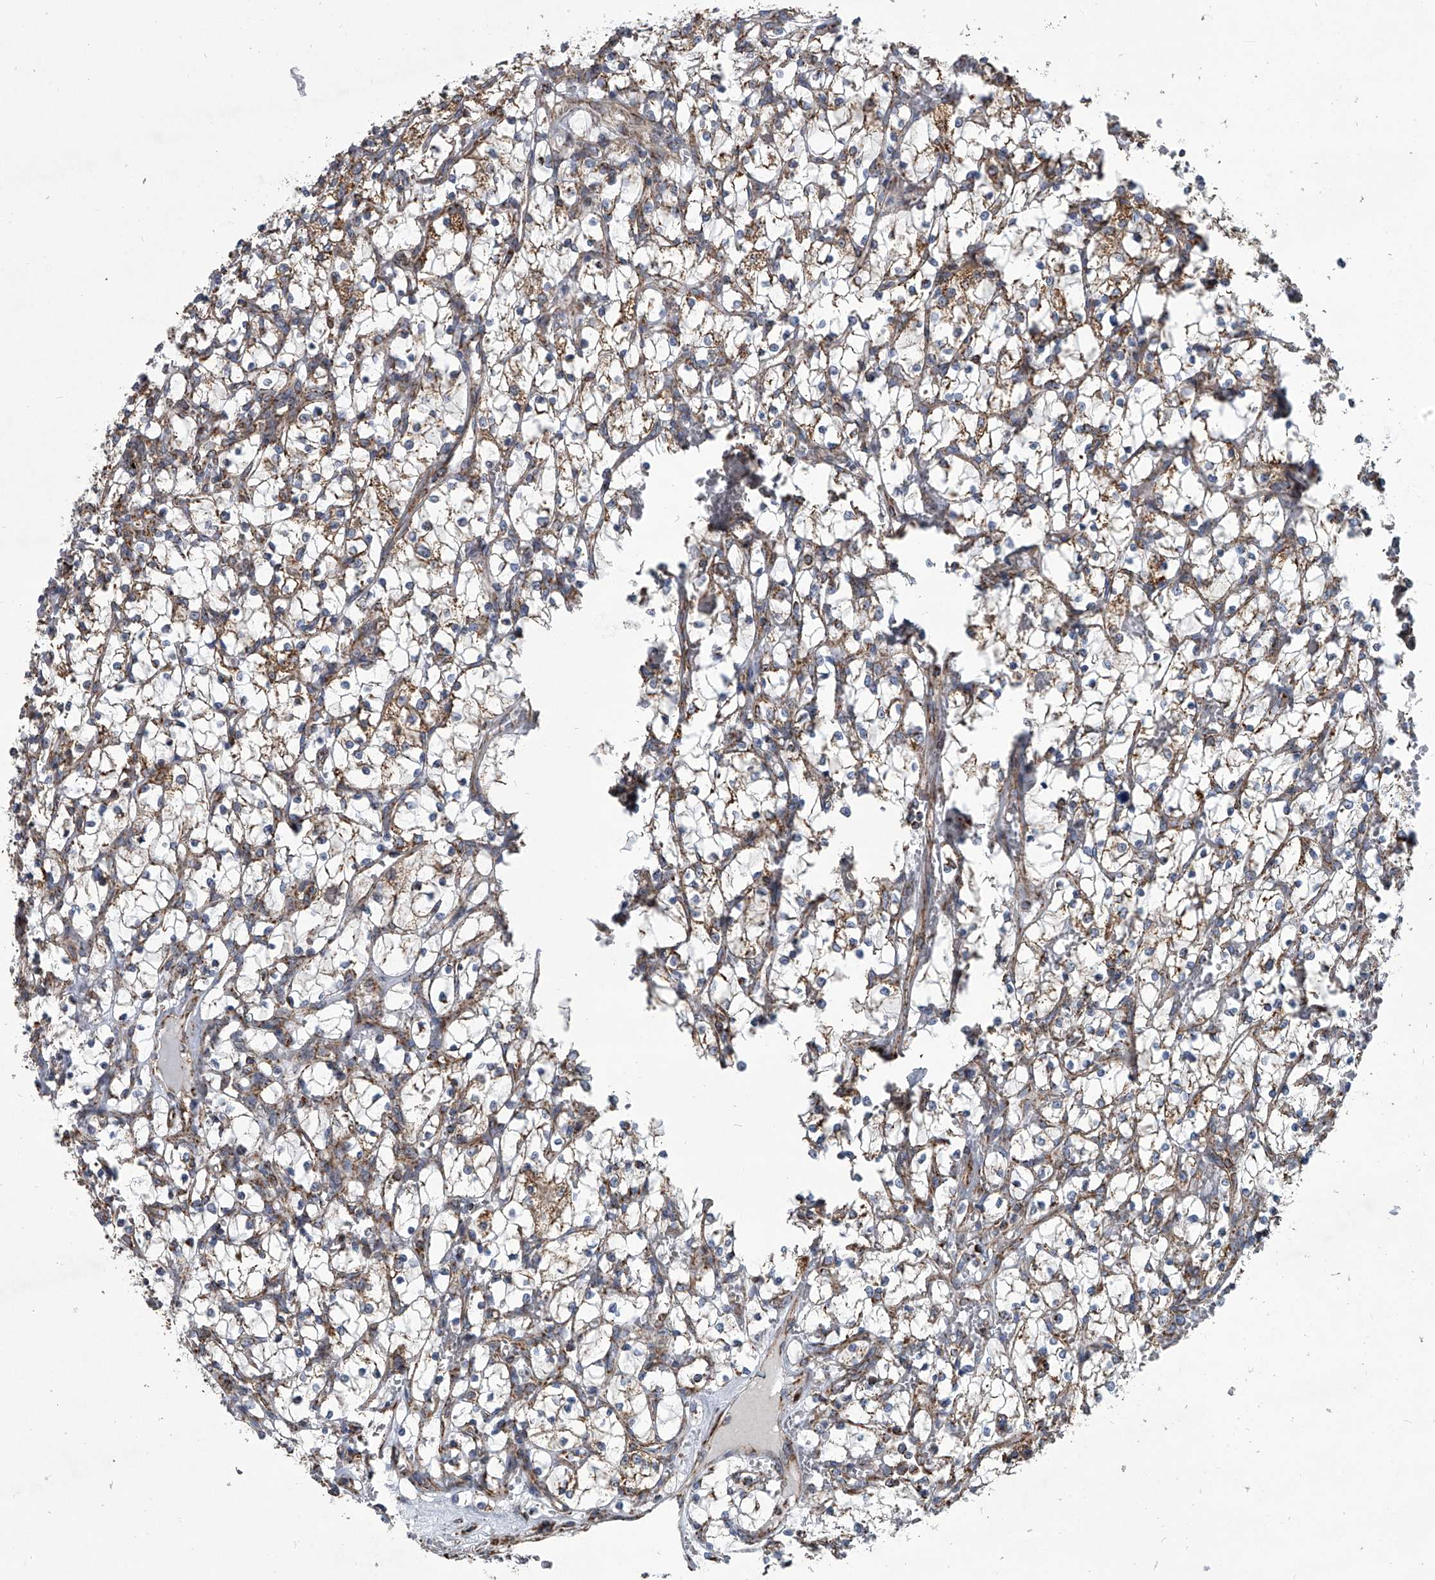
{"staining": {"intensity": "weak", "quantity": ">75%", "location": "cytoplasmic/membranous"}, "tissue": "renal cancer", "cell_type": "Tumor cells", "image_type": "cancer", "snomed": [{"axis": "morphology", "description": "Adenocarcinoma, NOS"}, {"axis": "topography", "description": "Kidney"}], "caption": "Tumor cells show low levels of weak cytoplasmic/membranous positivity in approximately >75% of cells in human adenocarcinoma (renal).", "gene": "ZC3H15", "patient": {"sex": "female", "age": 69}}